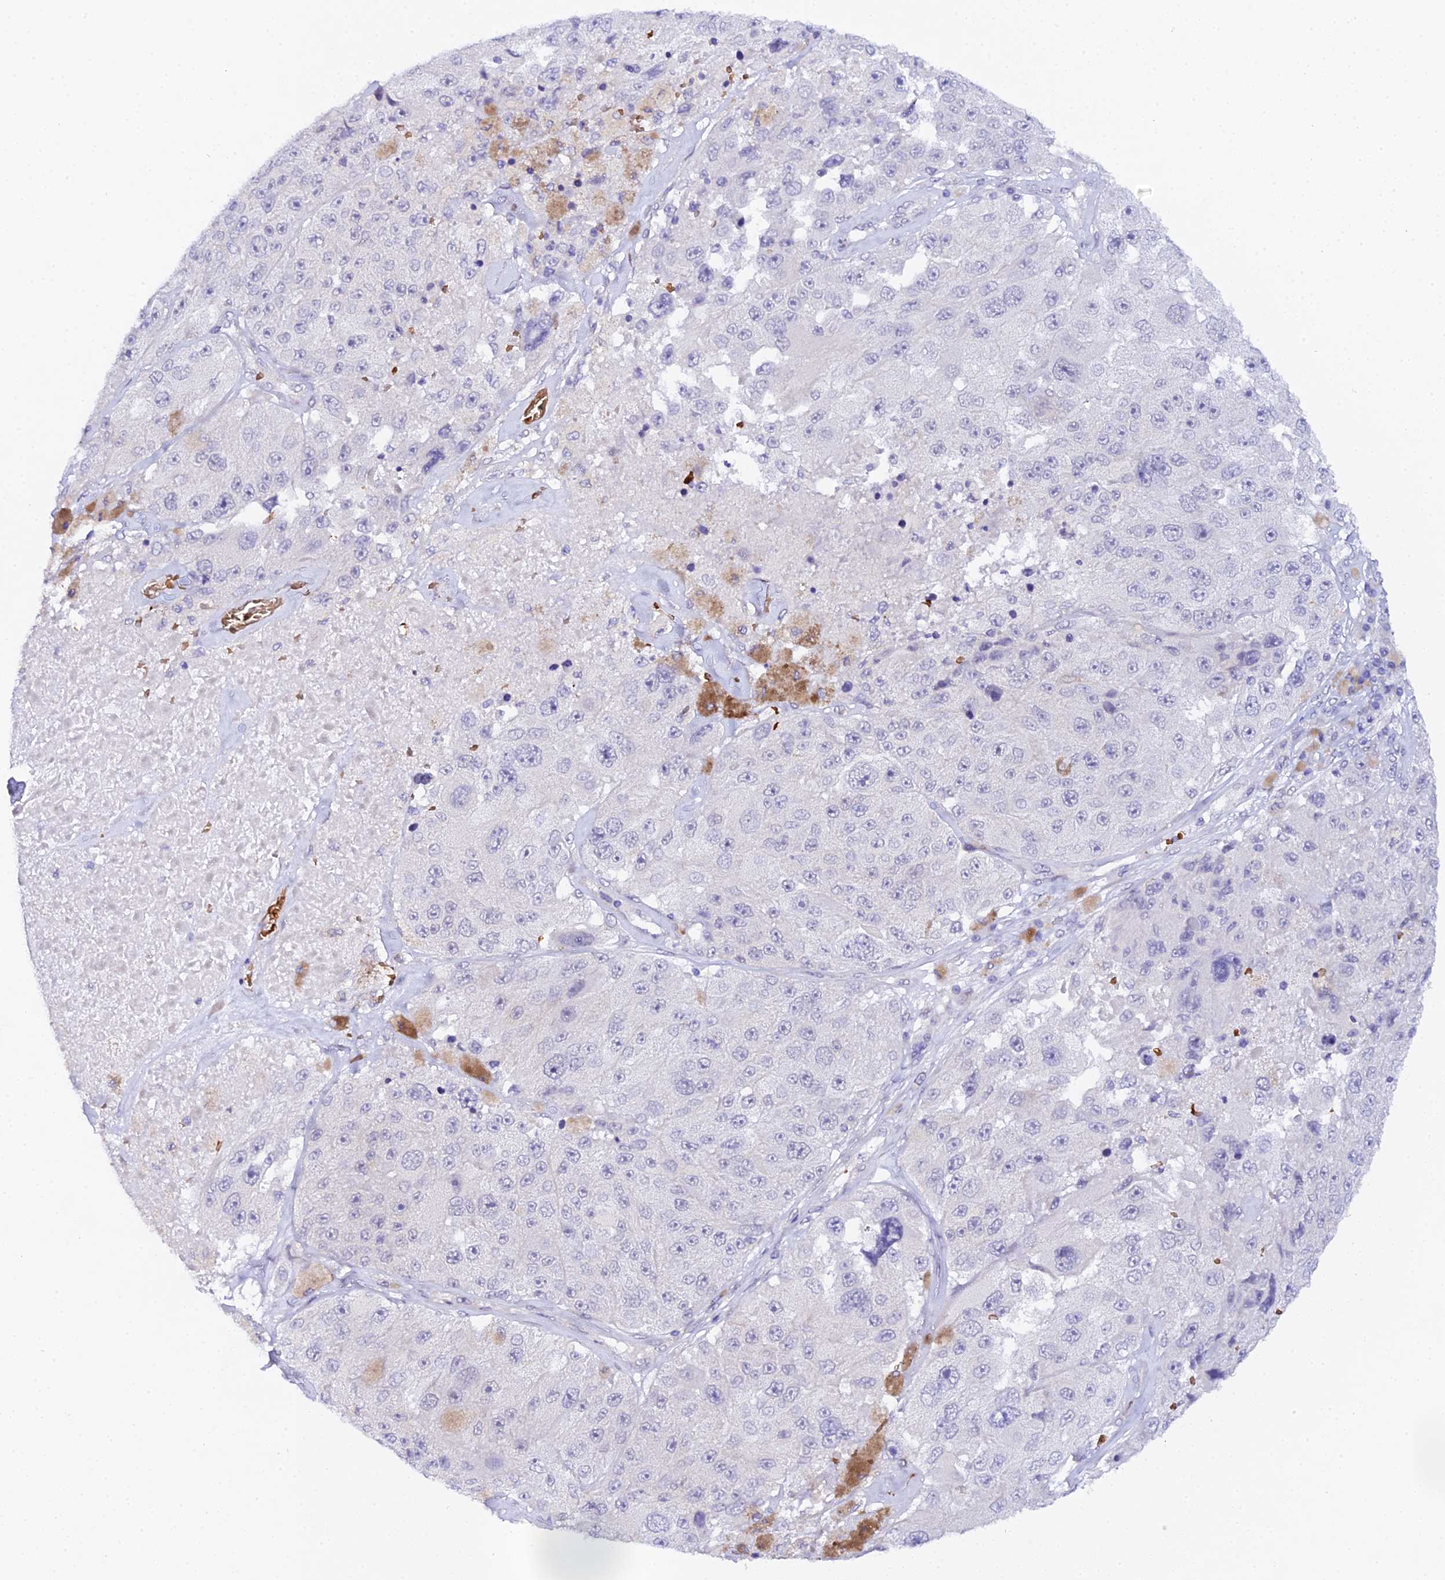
{"staining": {"intensity": "negative", "quantity": "none", "location": "none"}, "tissue": "melanoma", "cell_type": "Tumor cells", "image_type": "cancer", "snomed": [{"axis": "morphology", "description": "Malignant melanoma, Metastatic site"}, {"axis": "topography", "description": "Lymph node"}], "caption": "An image of human melanoma is negative for staining in tumor cells.", "gene": "CFAP45", "patient": {"sex": "male", "age": 62}}